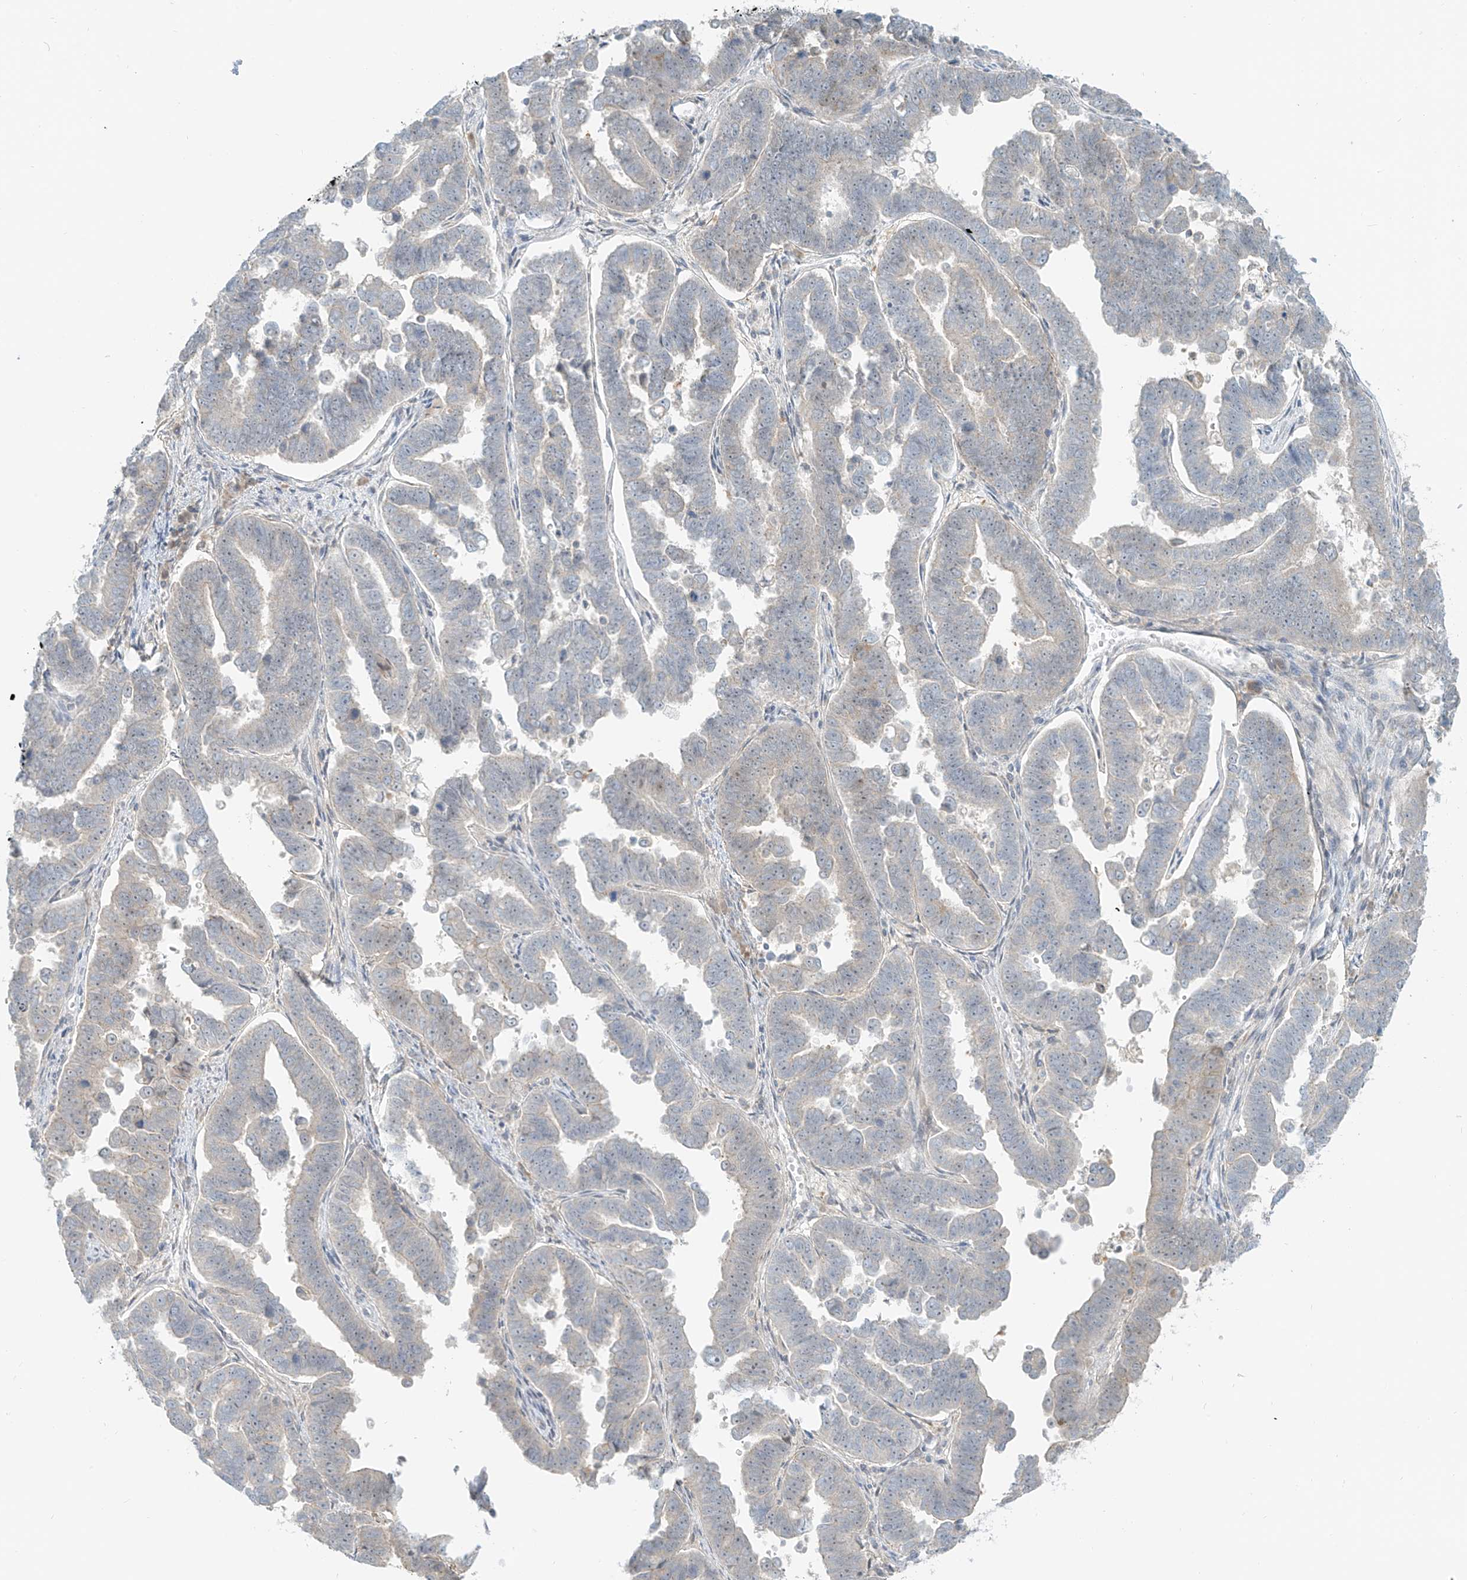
{"staining": {"intensity": "negative", "quantity": "none", "location": "none"}, "tissue": "endometrial cancer", "cell_type": "Tumor cells", "image_type": "cancer", "snomed": [{"axis": "morphology", "description": "Adenocarcinoma, NOS"}, {"axis": "topography", "description": "Endometrium"}], "caption": "Micrograph shows no significant protein staining in tumor cells of endometrial cancer.", "gene": "C2orf42", "patient": {"sex": "female", "age": 75}}